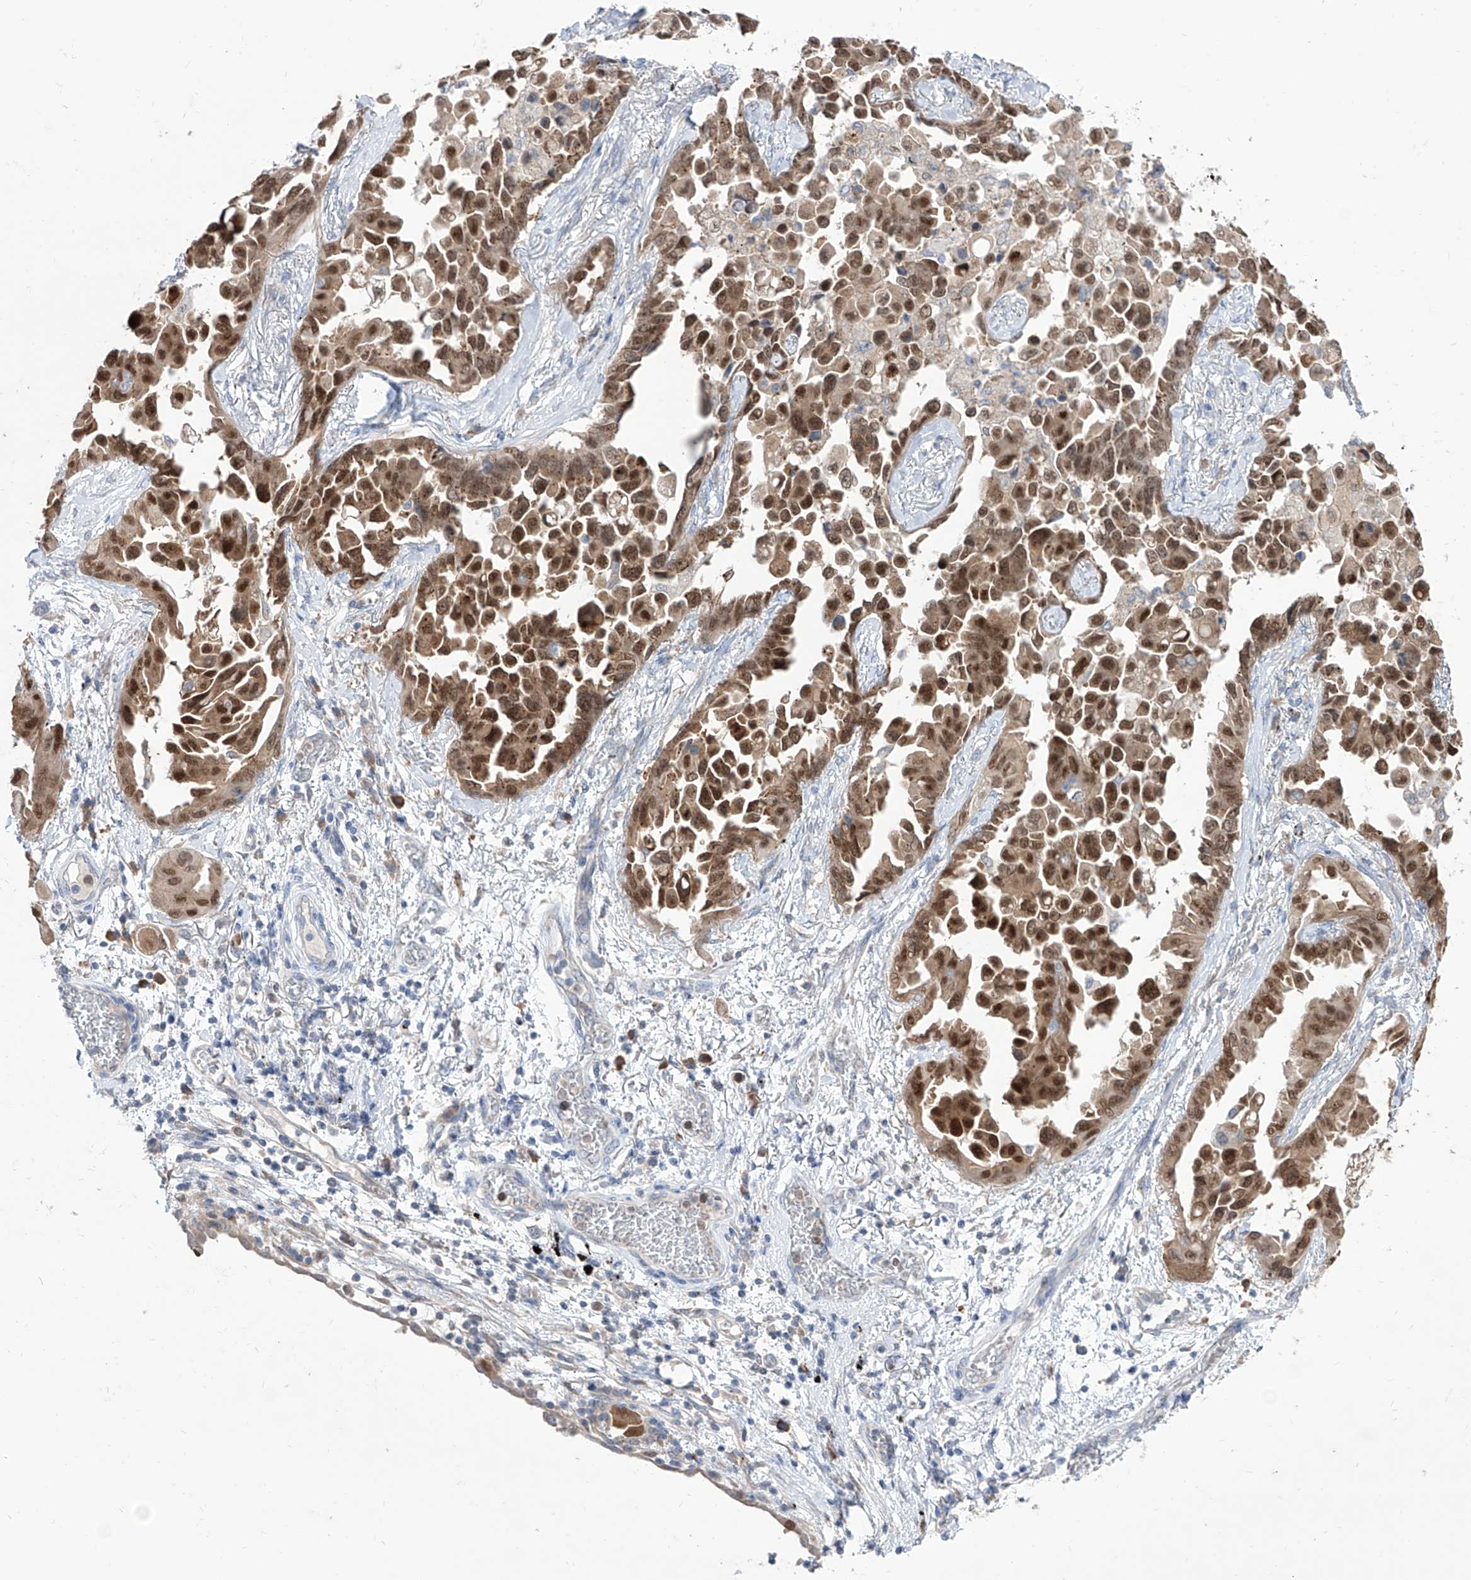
{"staining": {"intensity": "moderate", "quantity": ">75%", "location": "cytoplasmic/membranous,nuclear"}, "tissue": "lung cancer", "cell_type": "Tumor cells", "image_type": "cancer", "snomed": [{"axis": "morphology", "description": "Adenocarcinoma, NOS"}, {"axis": "topography", "description": "Lung"}], "caption": "A brown stain labels moderate cytoplasmic/membranous and nuclear positivity of a protein in human lung cancer tumor cells.", "gene": "BROX", "patient": {"sex": "female", "age": 67}}